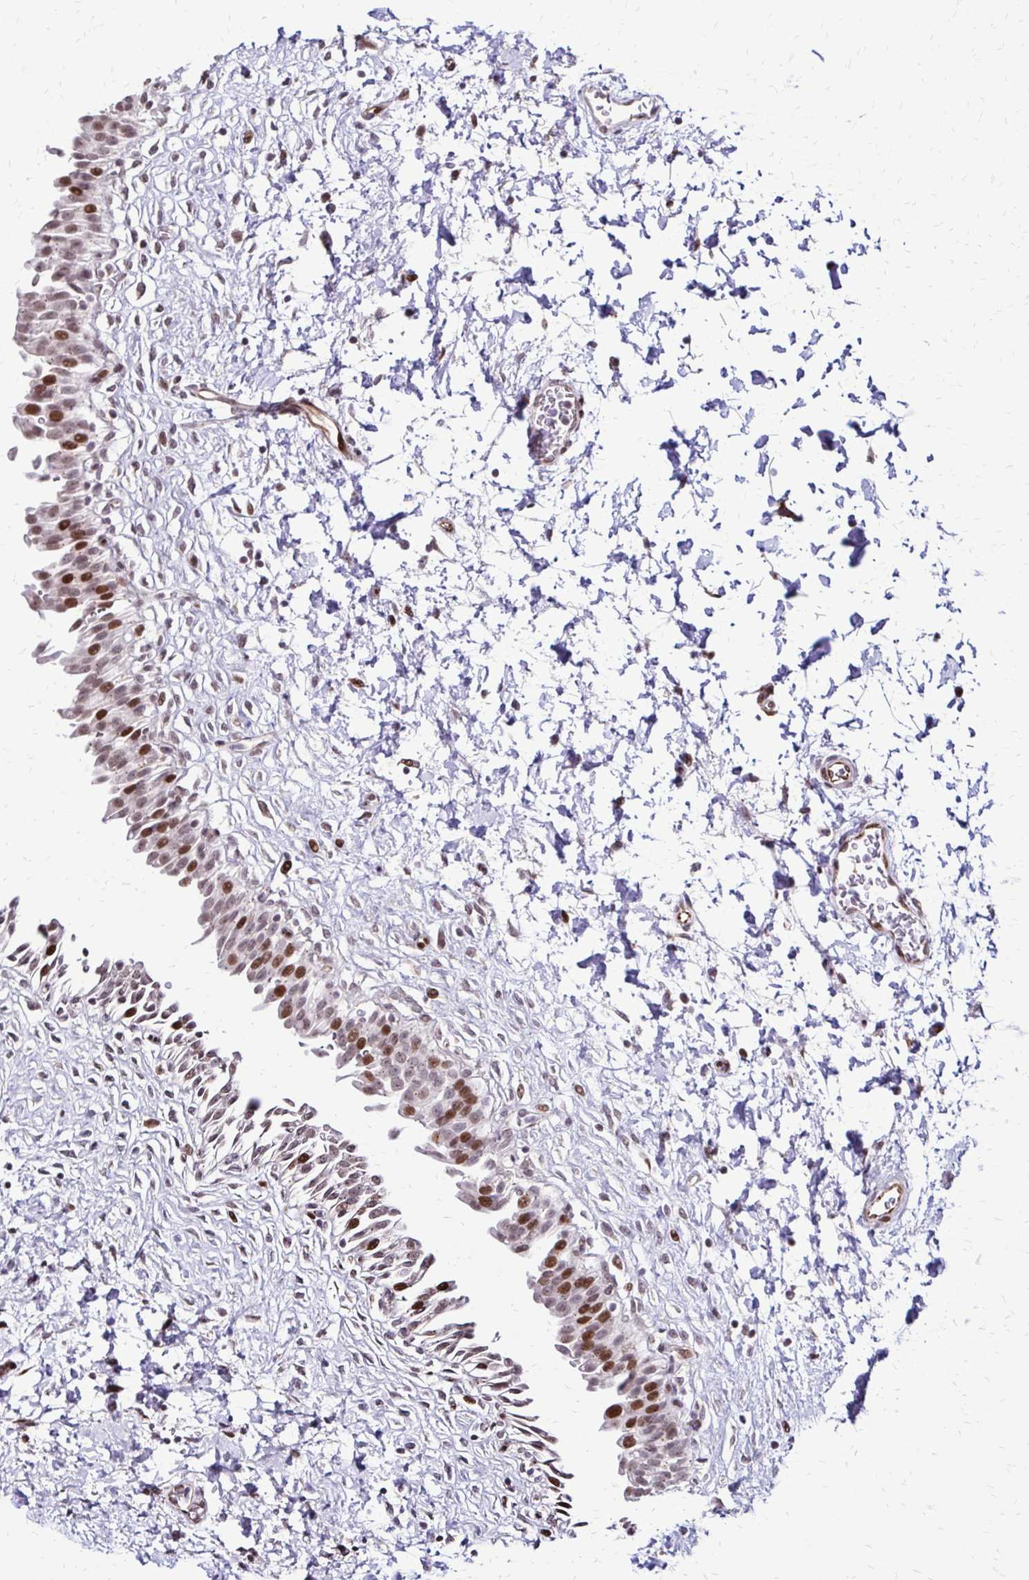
{"staining": {"intensity": "moderate", "quantity": ">75%", "location": "nuclear"}, "tissue": "urinary bladder", "cell_type": "Urothelial cells", "image_type": "normal", "snomed": [{"axis": "morphology", "description": "Normal tissue, NOS"}, {"axis": "topography", "description": "Urinary bladder"}], "caption": "An IHC micrograph of benign tissue is shown. Protein staining in brown labels moderate nuclear positivity in urinary bladder within urothelial cells. The protein is stained brown, and the nuclei are stained in blue (DAB IHC with brightfield microscopy, high magnification).", "gene": "TOB1", "patient": {"sex": "male", "age": 37}}